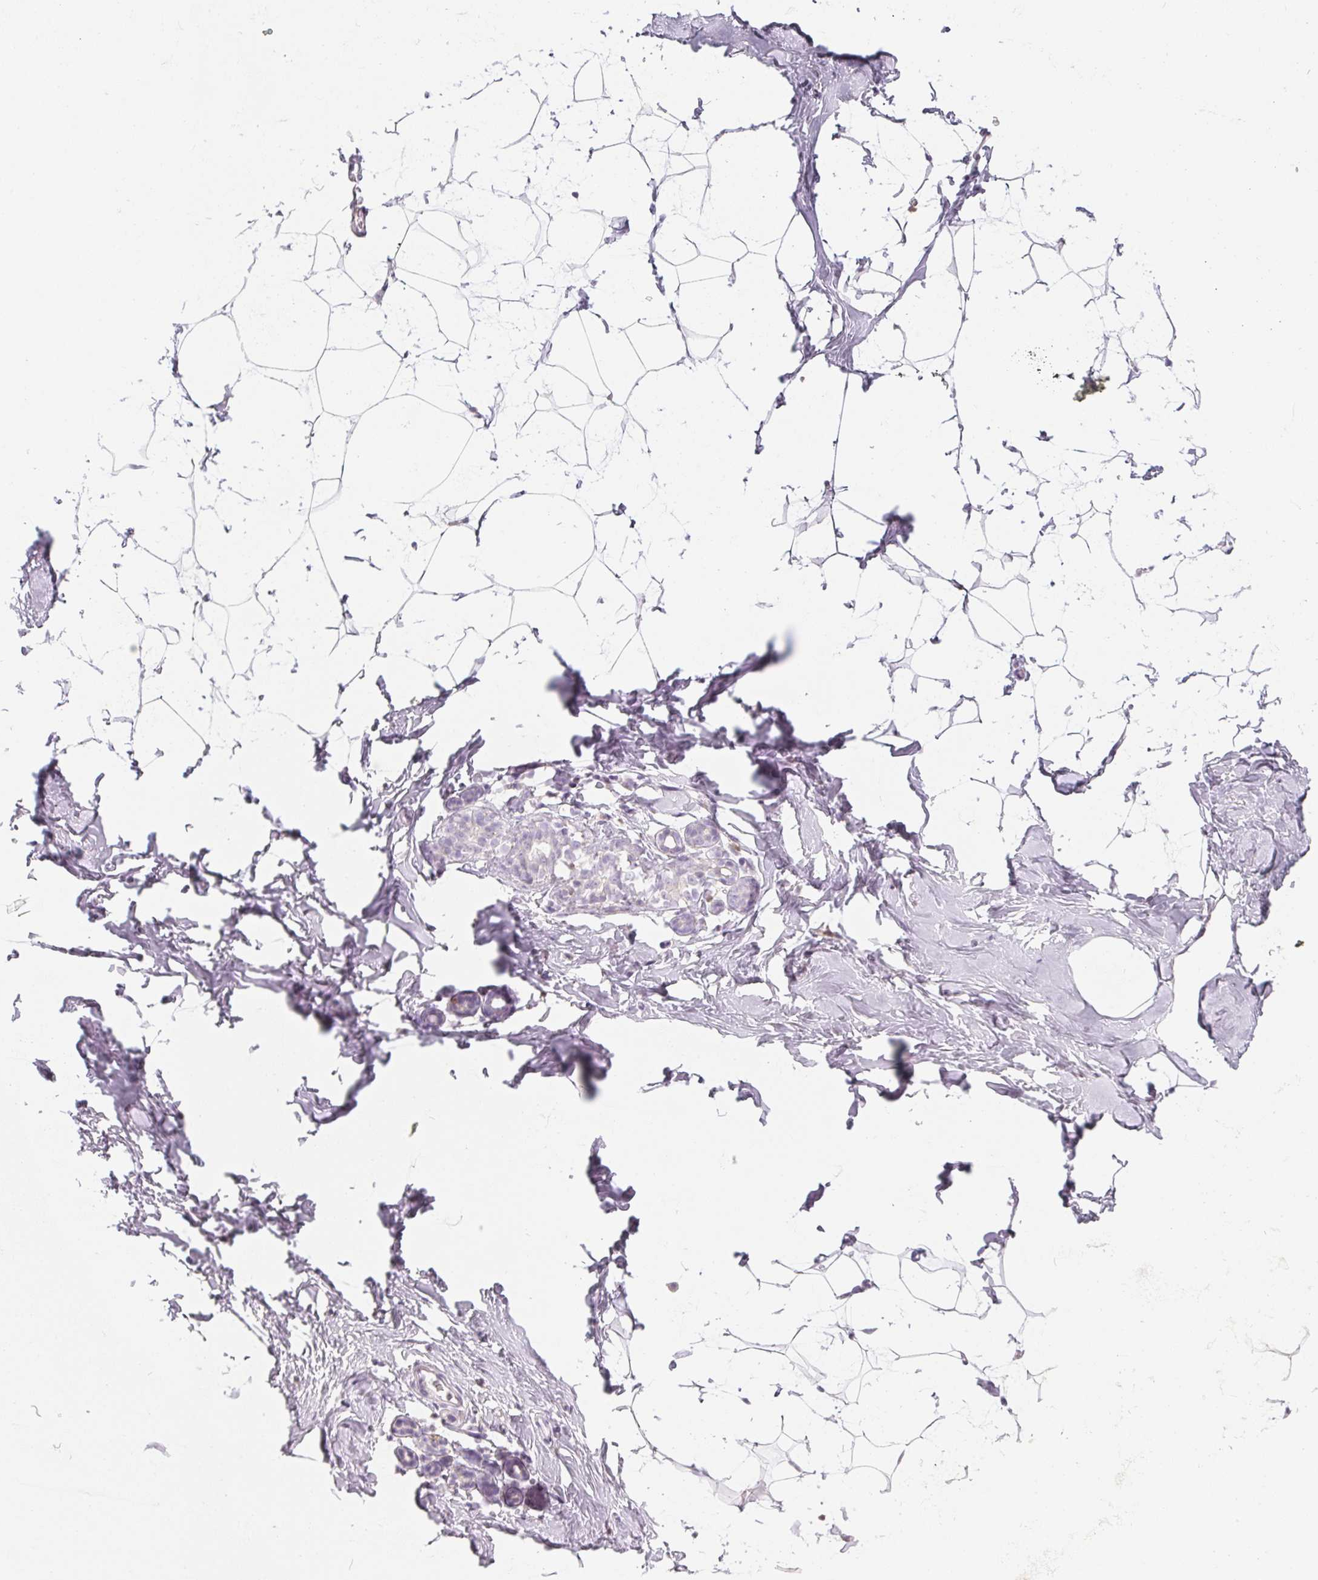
{"staining": {"intensity": "negative", "quantity": "none", "location": "none"}, "tissue": "breast", "cell_type": "Adipocytes", "image_type": "normal", "snomed": [{"axis": "morphology", "description": "Normal tissue, NOS"}, {"axis": "topography", "description": "Breast"}], "caption": "An immunohistochemistry image of benign breast is shown. There is no staining in adipocytes of breast.", "gene": "SOAT1", "patient": {"sex": "female", "age": 32}}